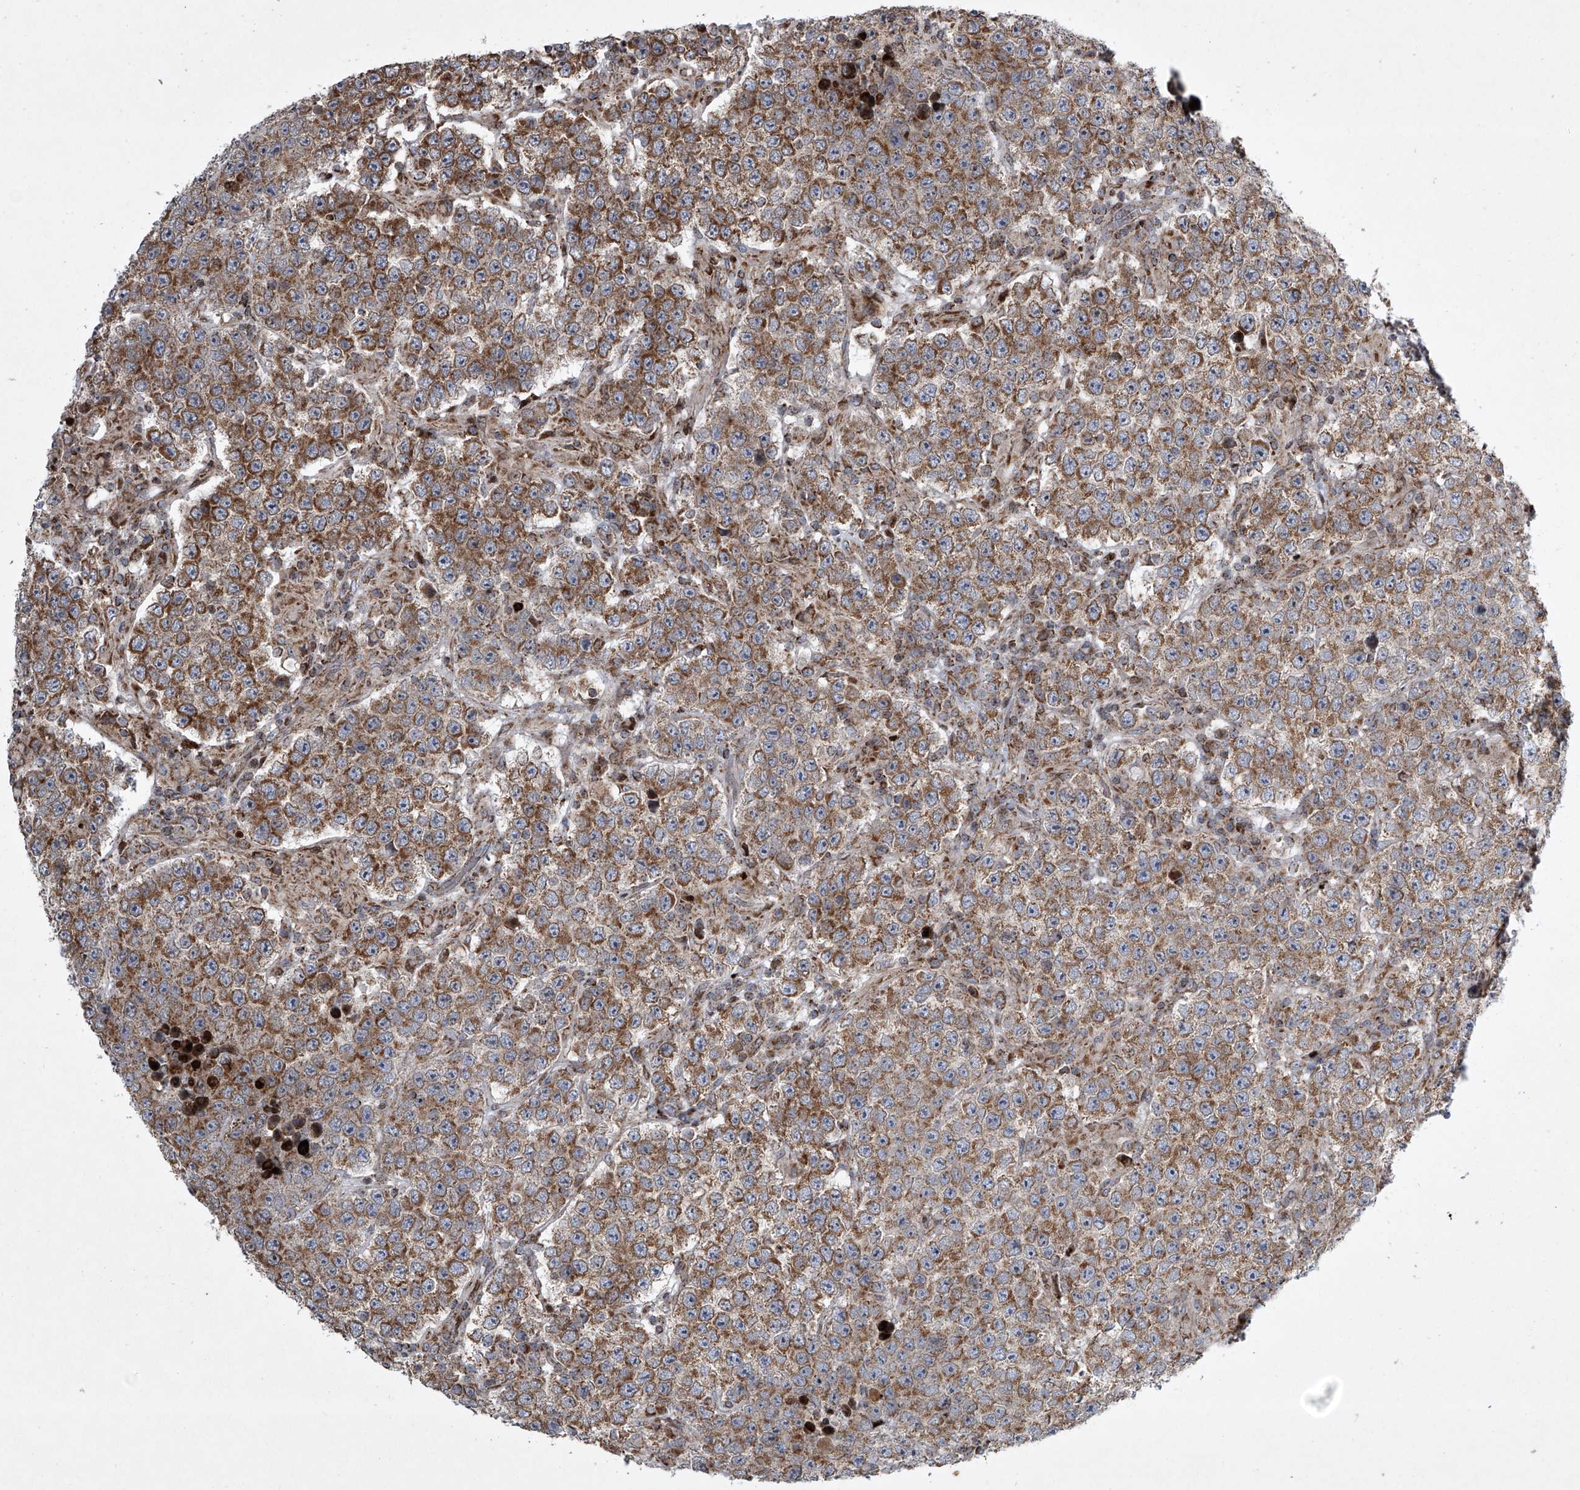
{"staining": {"intensity": "moderate", "quantity": ">75%", "location": "cytoplasmic/membranous"}, "tissue": "testis cancer", "cell_type": "Tumor cells", "image_type": "cancer", "snomed": [{"axis": "morphology", "description": "Normal tissue, NOS"}, {"axis": "morphology", "description": "Urothelial carcinoma, High grade"}, {"axis": "morphology", "description": "Seminoma, NOS"}, {"axis": "morphology", "description": "Carcinoma, Embryonal, NOS"}, {"axis": "topography", "description": "Urinary bladder"}, {"axis": "topography", "description": "Testis"}], "caption": "There is medium levels of moderate cytoplasmic/membranous expression in tumor cells of testis high-grade urothelial carcinoma, as demonstrated by immunohistochemical staining (brown color).", "gene": "STRADA", "patient": {"sex": "male", "age": 41}}